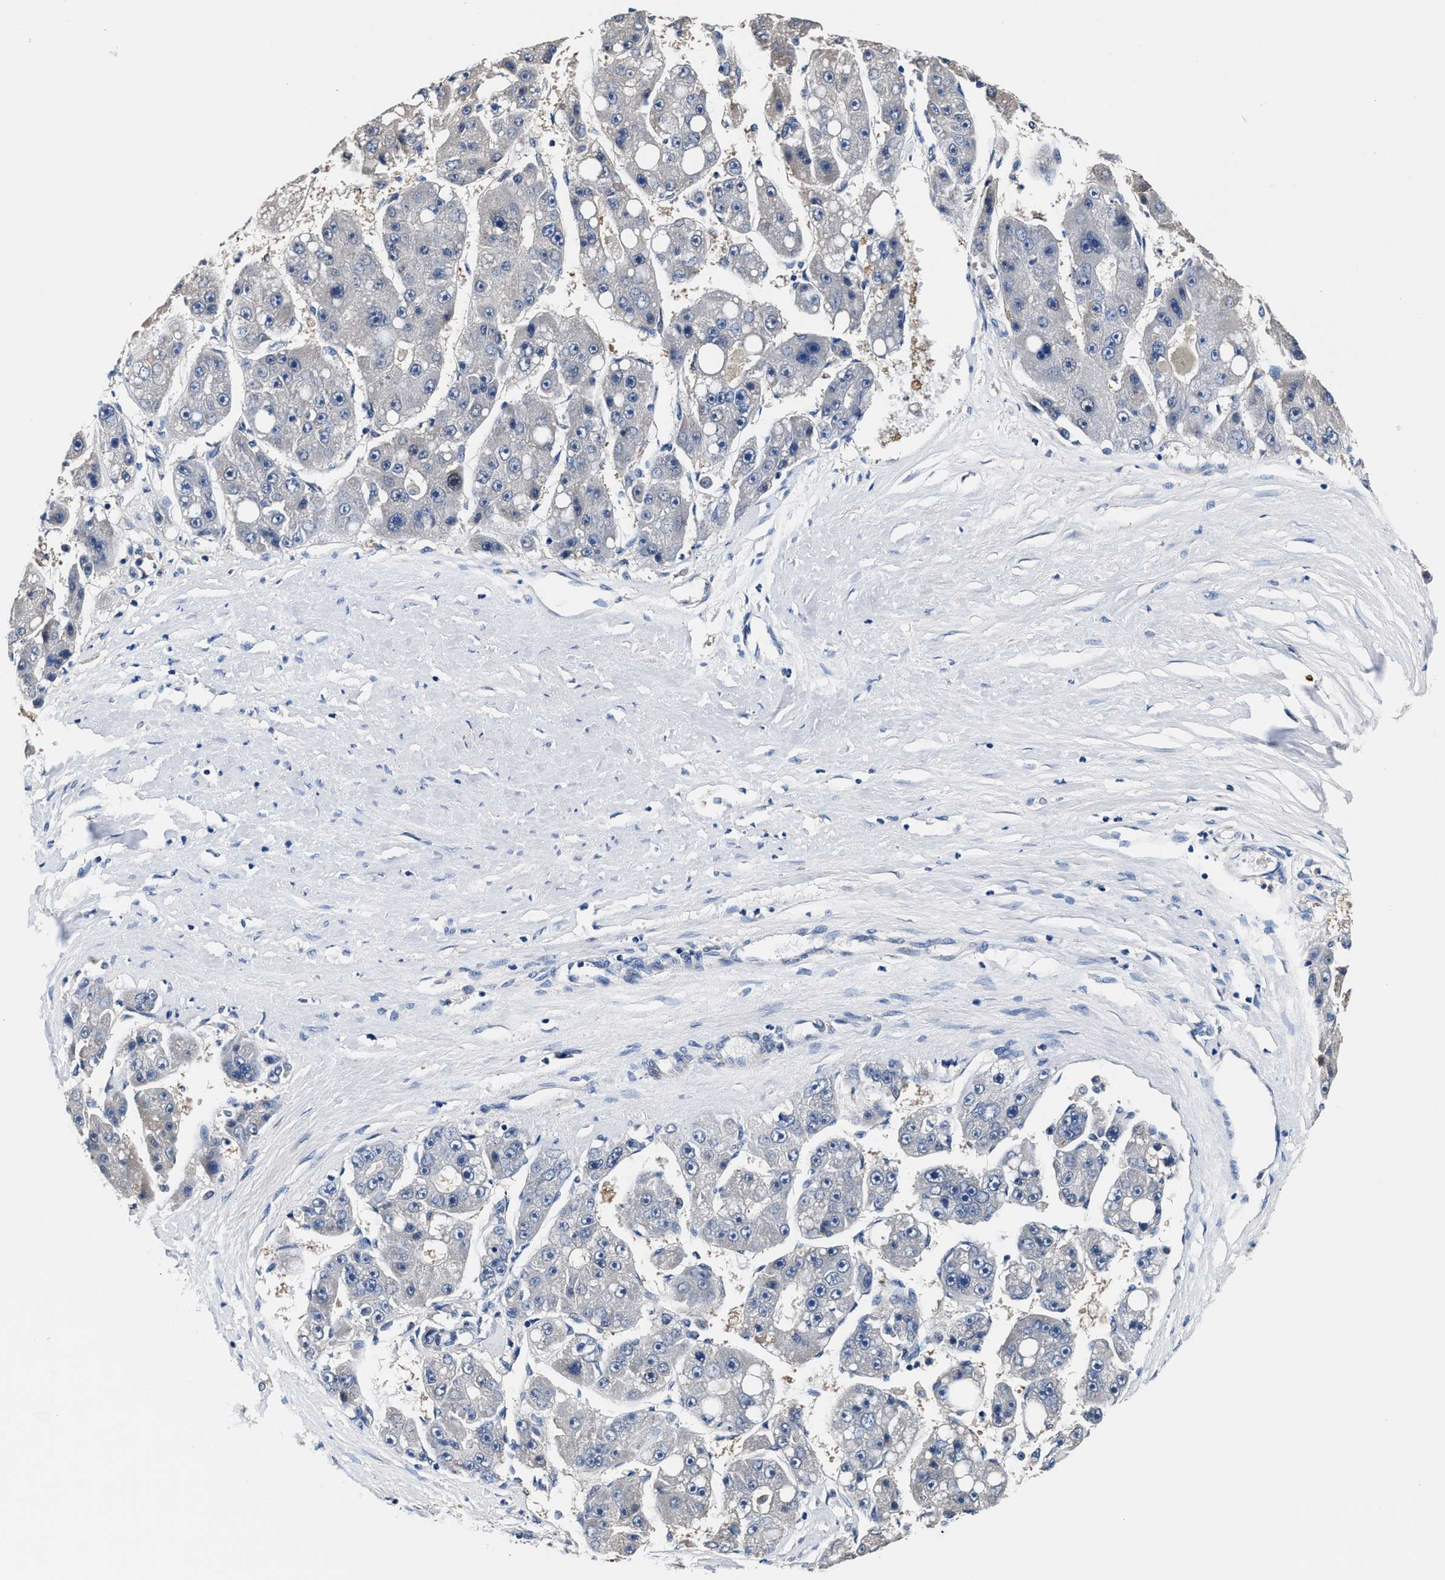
{"staining": {"intensity": "negative", "quantity": "none", "location": "none"}, "tissue": "liver cancer", "cell_type": "Tumor cells", "image_type": "cancer", "snomed": [{"axis": "morphology", "description": "Carcinoma, Hepatocellular, NOS"}, {"axis": "topography", "description": "Liver"}], "caption": "Micrograph shows no protein positivity in tumor cells of liver cancer (hepatocellular carcinoma) tissue.", "gene": "GSTM1", "patient": {"sex": "female", "age": 61}}